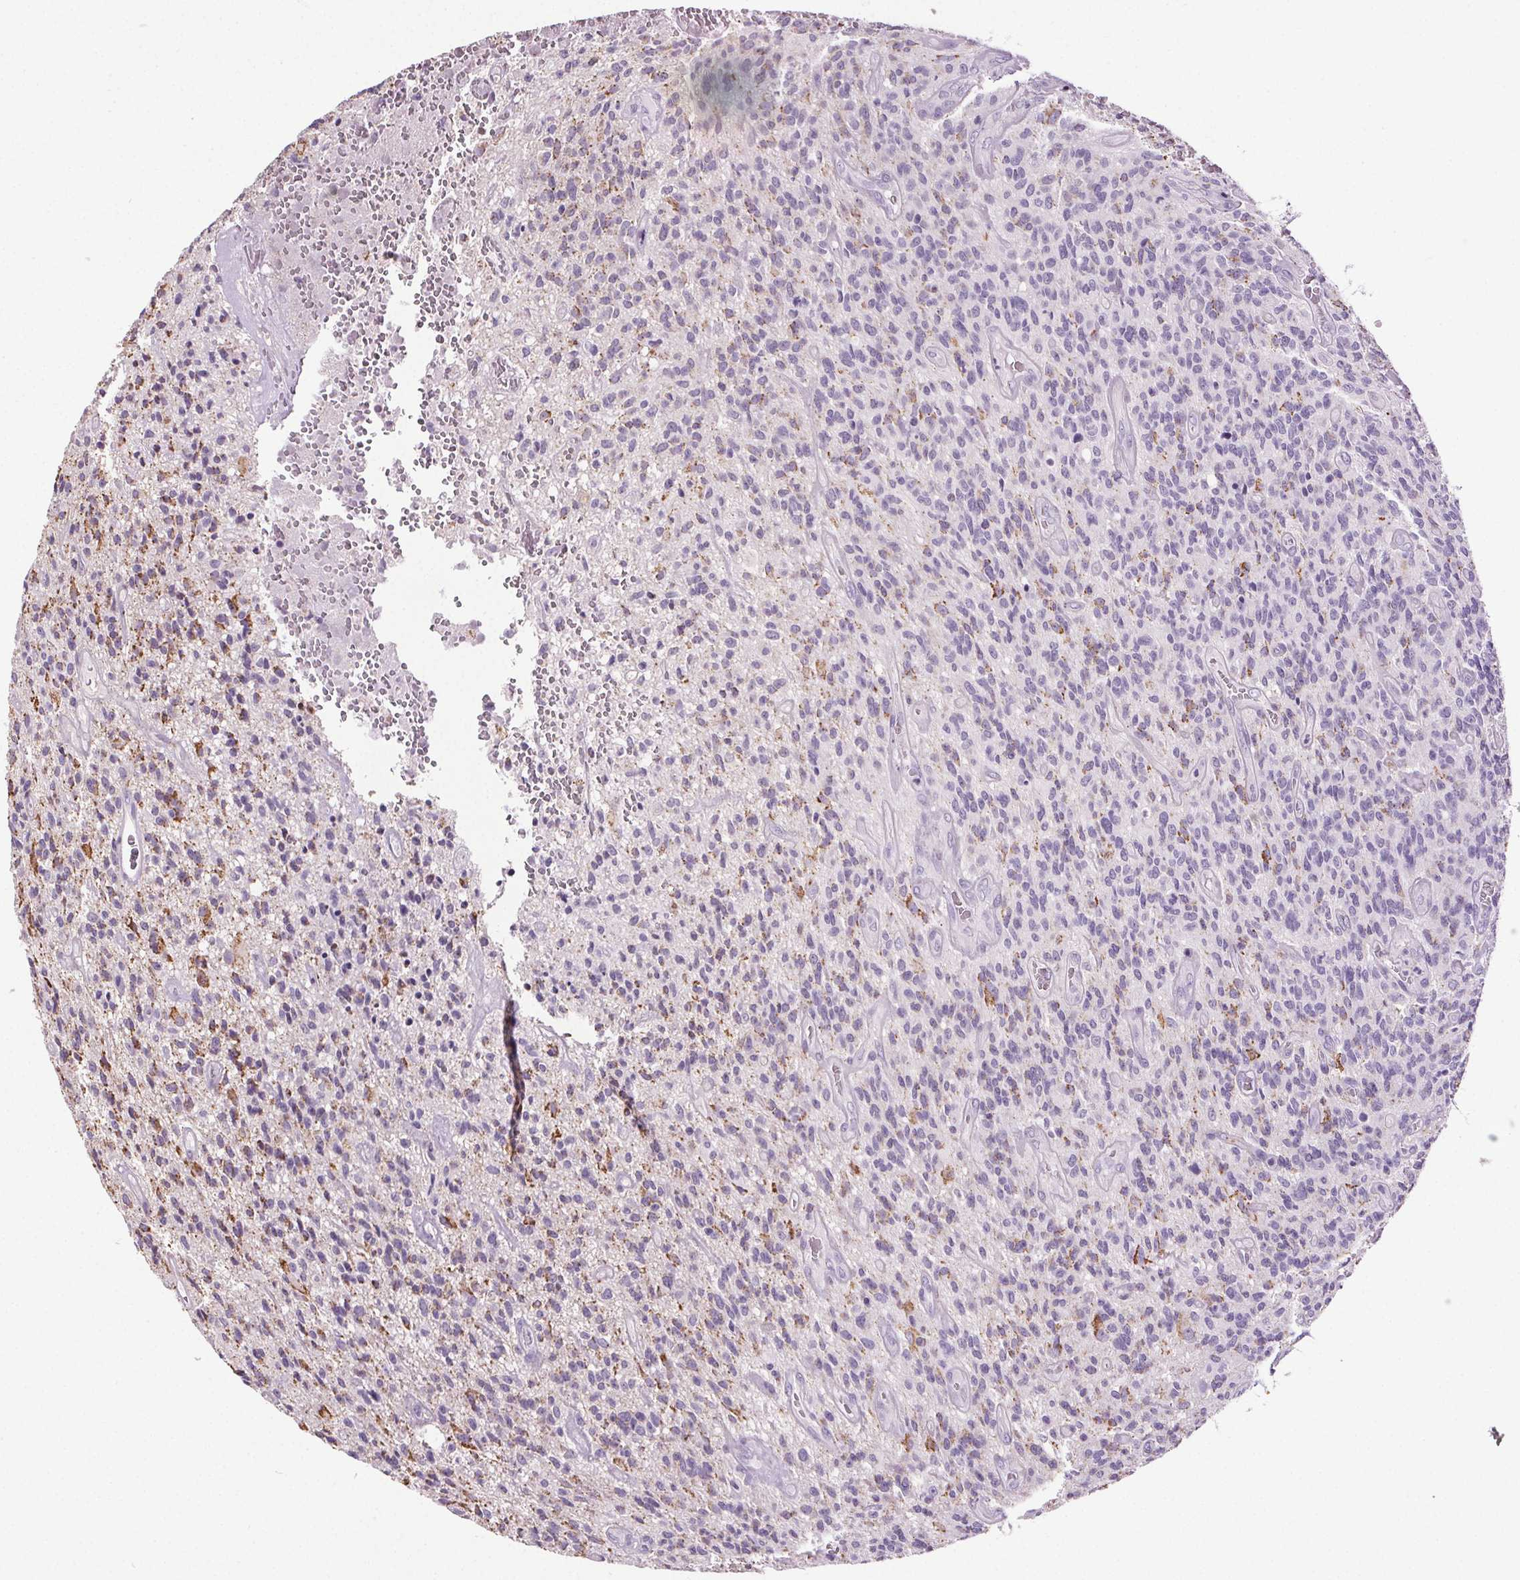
{"staining": {"intensity": "moderate", "quantity": "<25%", "location": "cytoplasmic/membranous"}, "tissue": "glioma", "cell_type": "Tumor cells", "image_type": "cancer", "snomed": [{"axis": "morphology", "description": "Glioma, malignant, High grade"}, {"axis": "topography", "description": "Brain"}], "caption": "Immunohistochemical staining of human glioma exhibits moderate cytoplasmic/membranous protein expression in approximately <25% of tumor cells.", "gene": "GPIHBP1", "patient": {"sex": "male", "age": 76}}